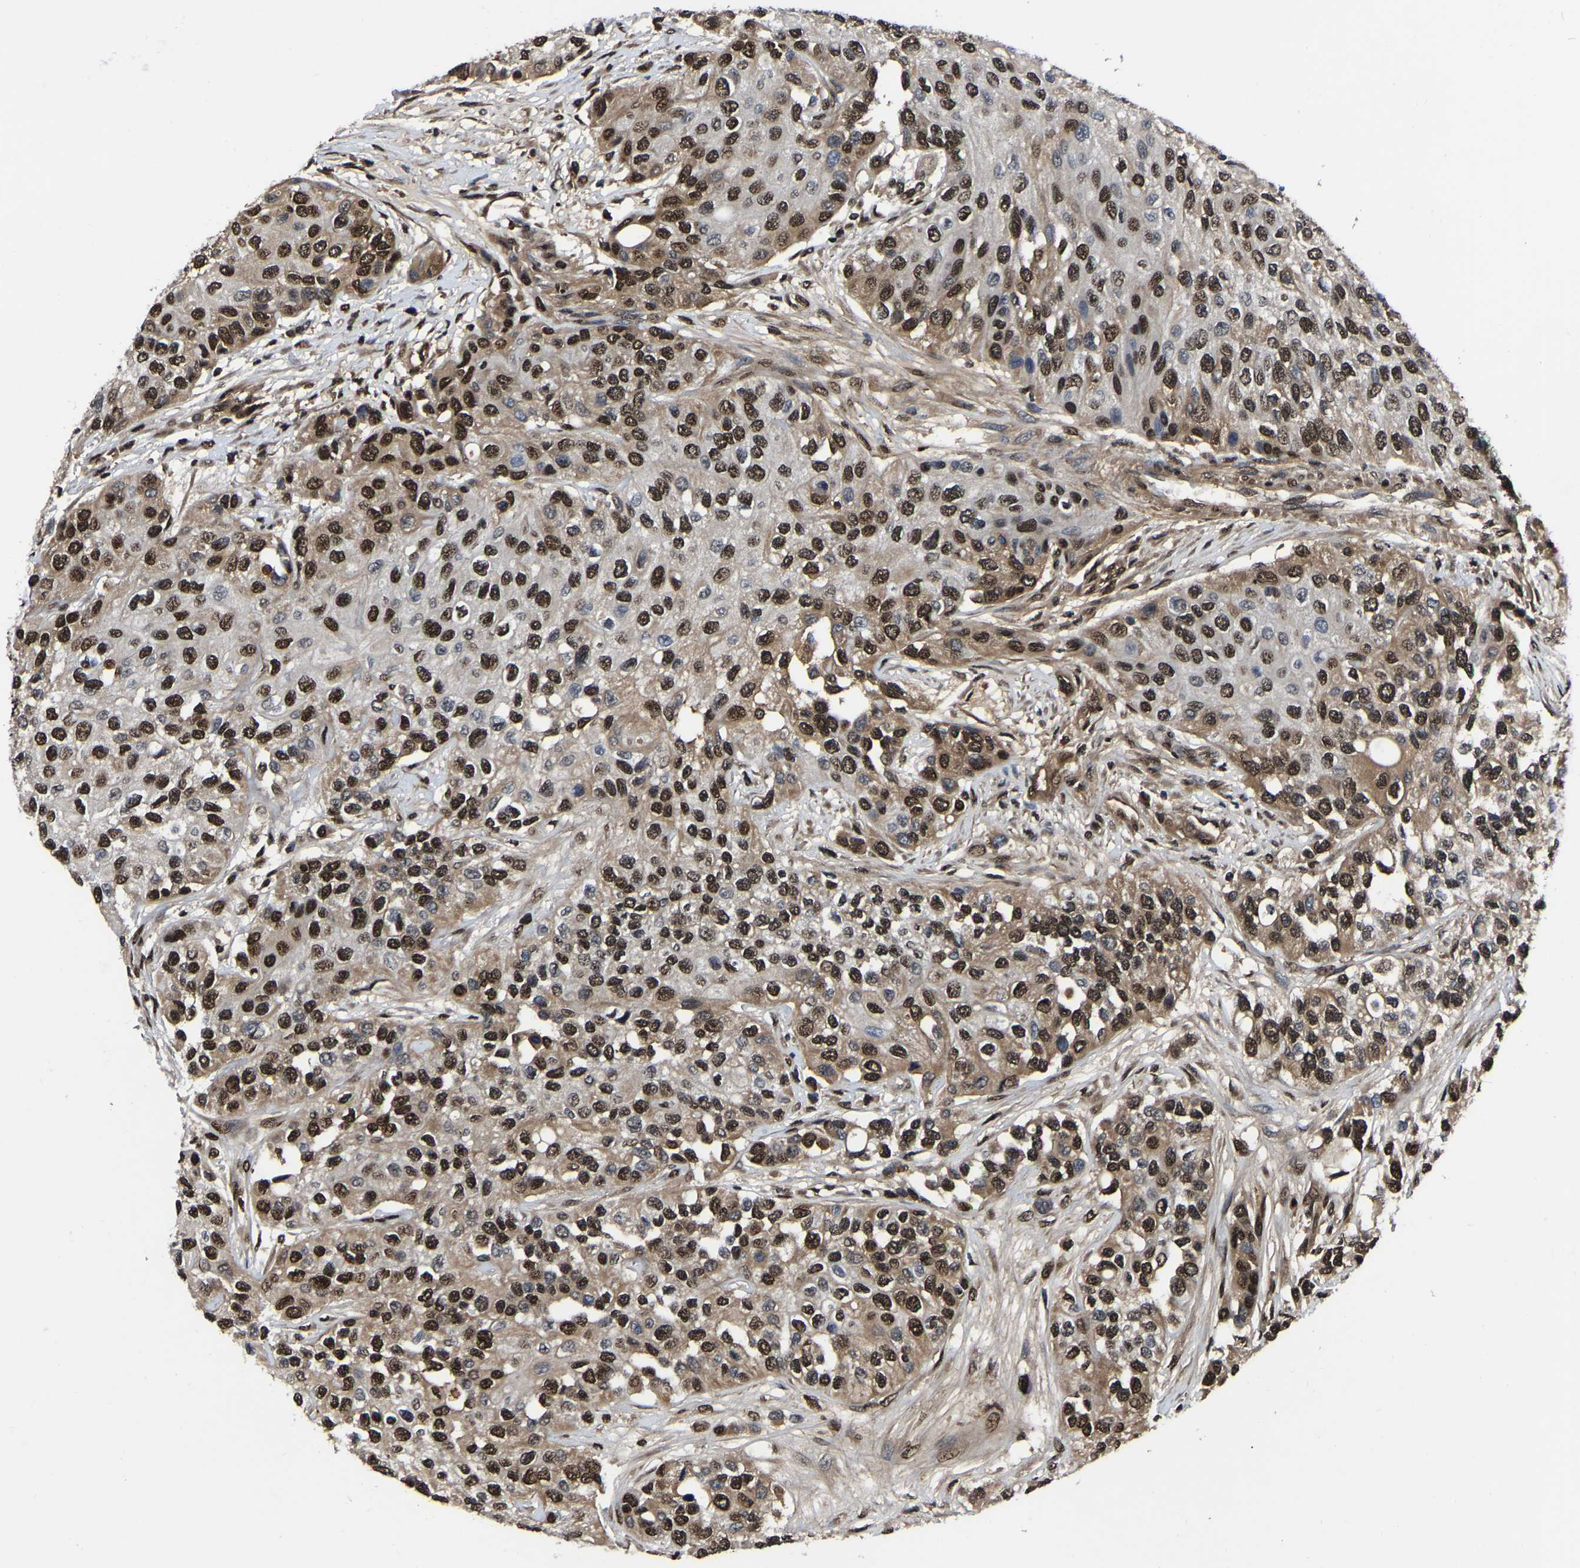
{"staining": {"intensity": "strong", "quantity": ">75%", "location": "cytoplasmic/membranous,nuclear"}, "tissue": "urothelial cancer", "cell_type": "Tumor cells", "image_type": "cancer", "snomed": [{"axis": "morphology", "description": "Urothelial carcinoma, High grade"}, {"axis": "topography", "description": "Urinary bladder"}], "caption": "About >75% of tumor cells in human urothelial carcinoma (high-grade) exhibit strong cytoplasmic/membranous and nuclear protein staining as visualized by brown immunohistochemical staining.", "gene": "TRIM35", "patient": {"sex": "female", "age": 56}}